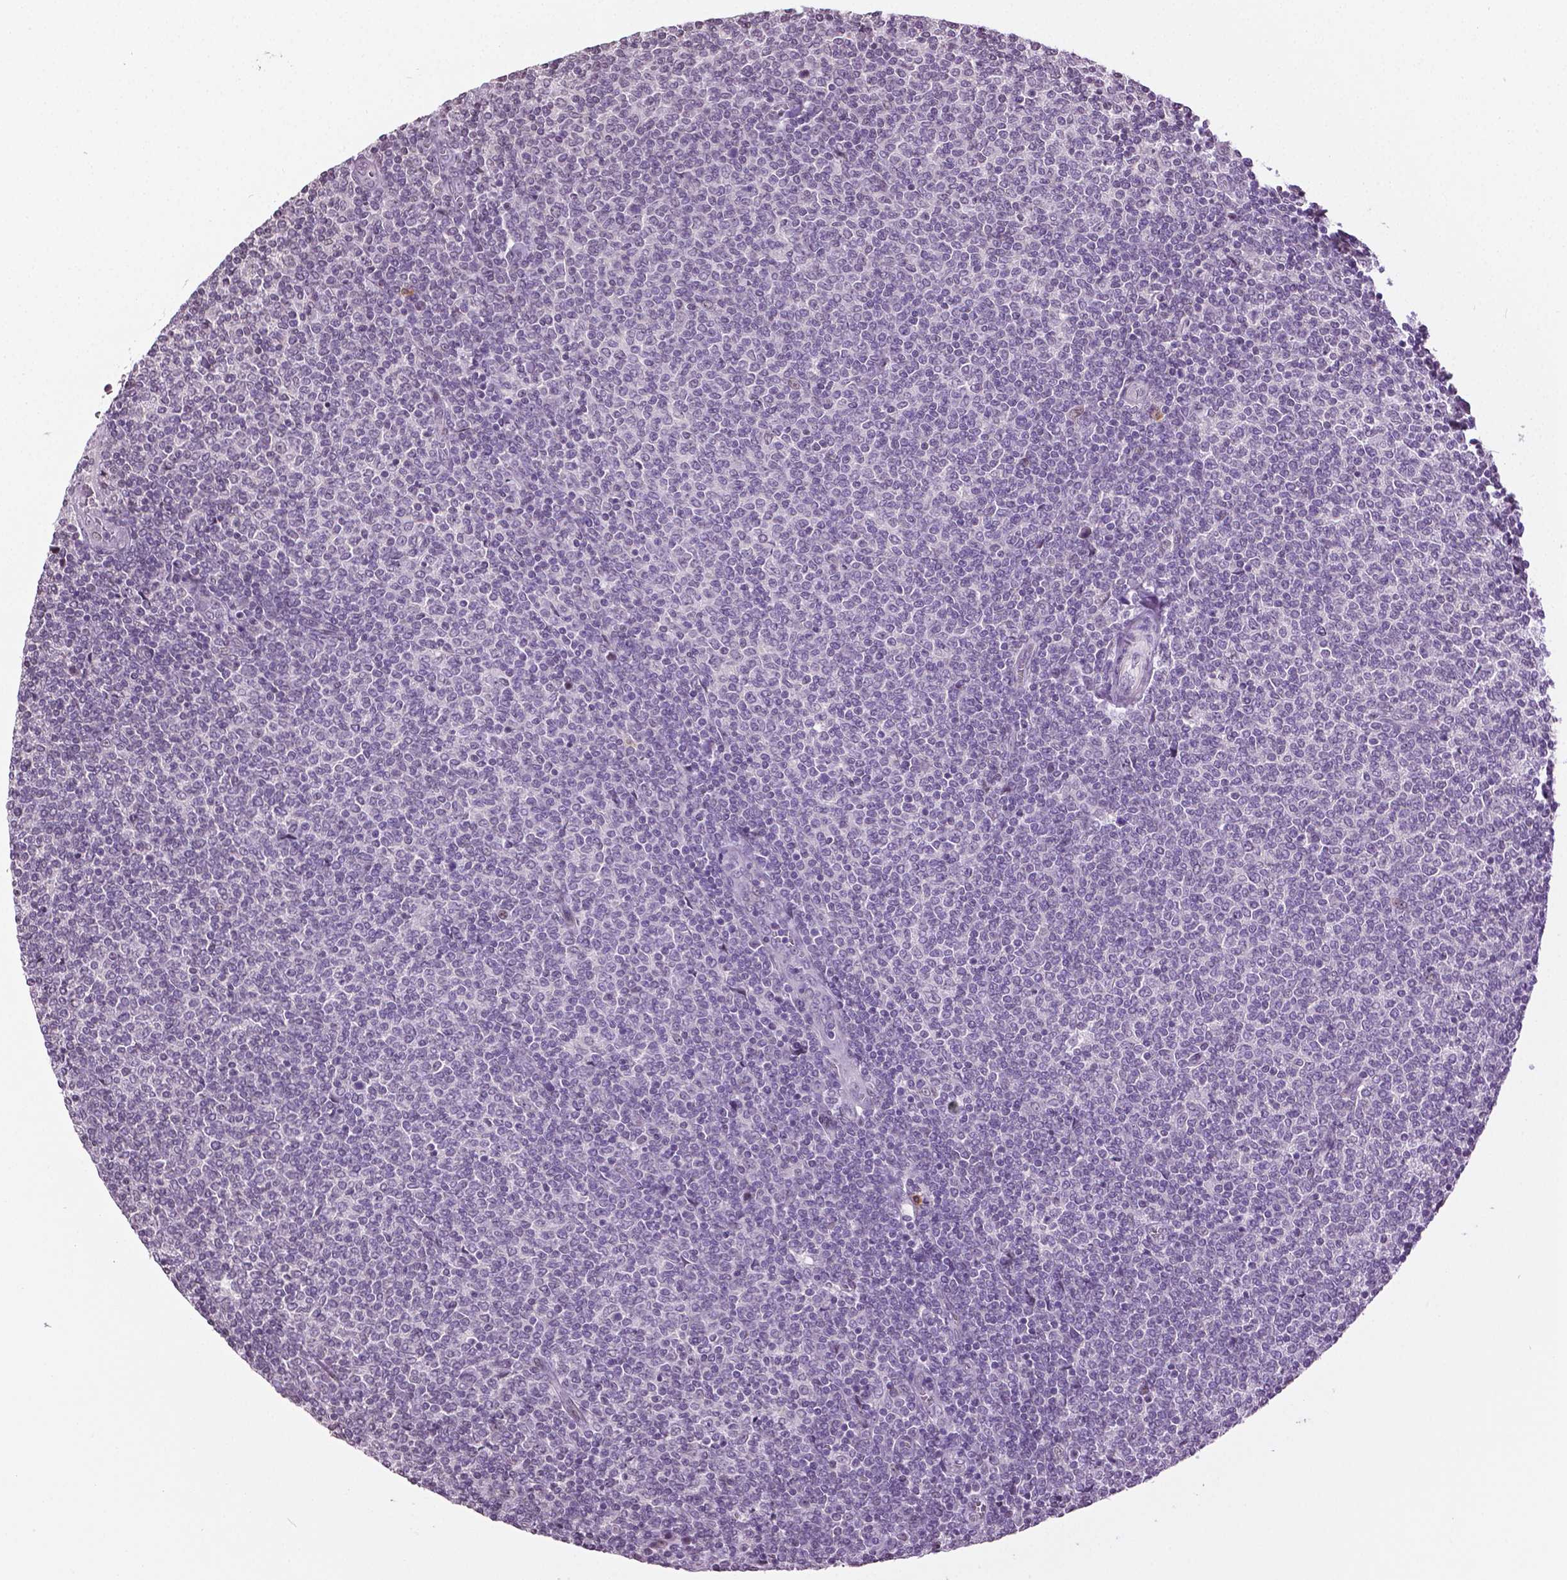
{"staining": {"intensity": "negative", "quantity": "none", "location": "none"}, "tissue": "lymphoma", "cell_type": "Tumor cells", "image_type": "cancer", "snomed": [{"axis": "morphology", "description": "Malignant lymphoma, non-Hodgkin's type, Low grade"}, {"axis": "topography", "description": "Lymph node"}], "caption": "High power microscopy micrograph of an IHC image of malignant lymphoma, non-Hodgkin's type (low-grade), revealing no significant expression in tumor cells. Nuclei are stained in blue.", "gene": "DLX5", "patient": {"sex": "male", "age": 52}}